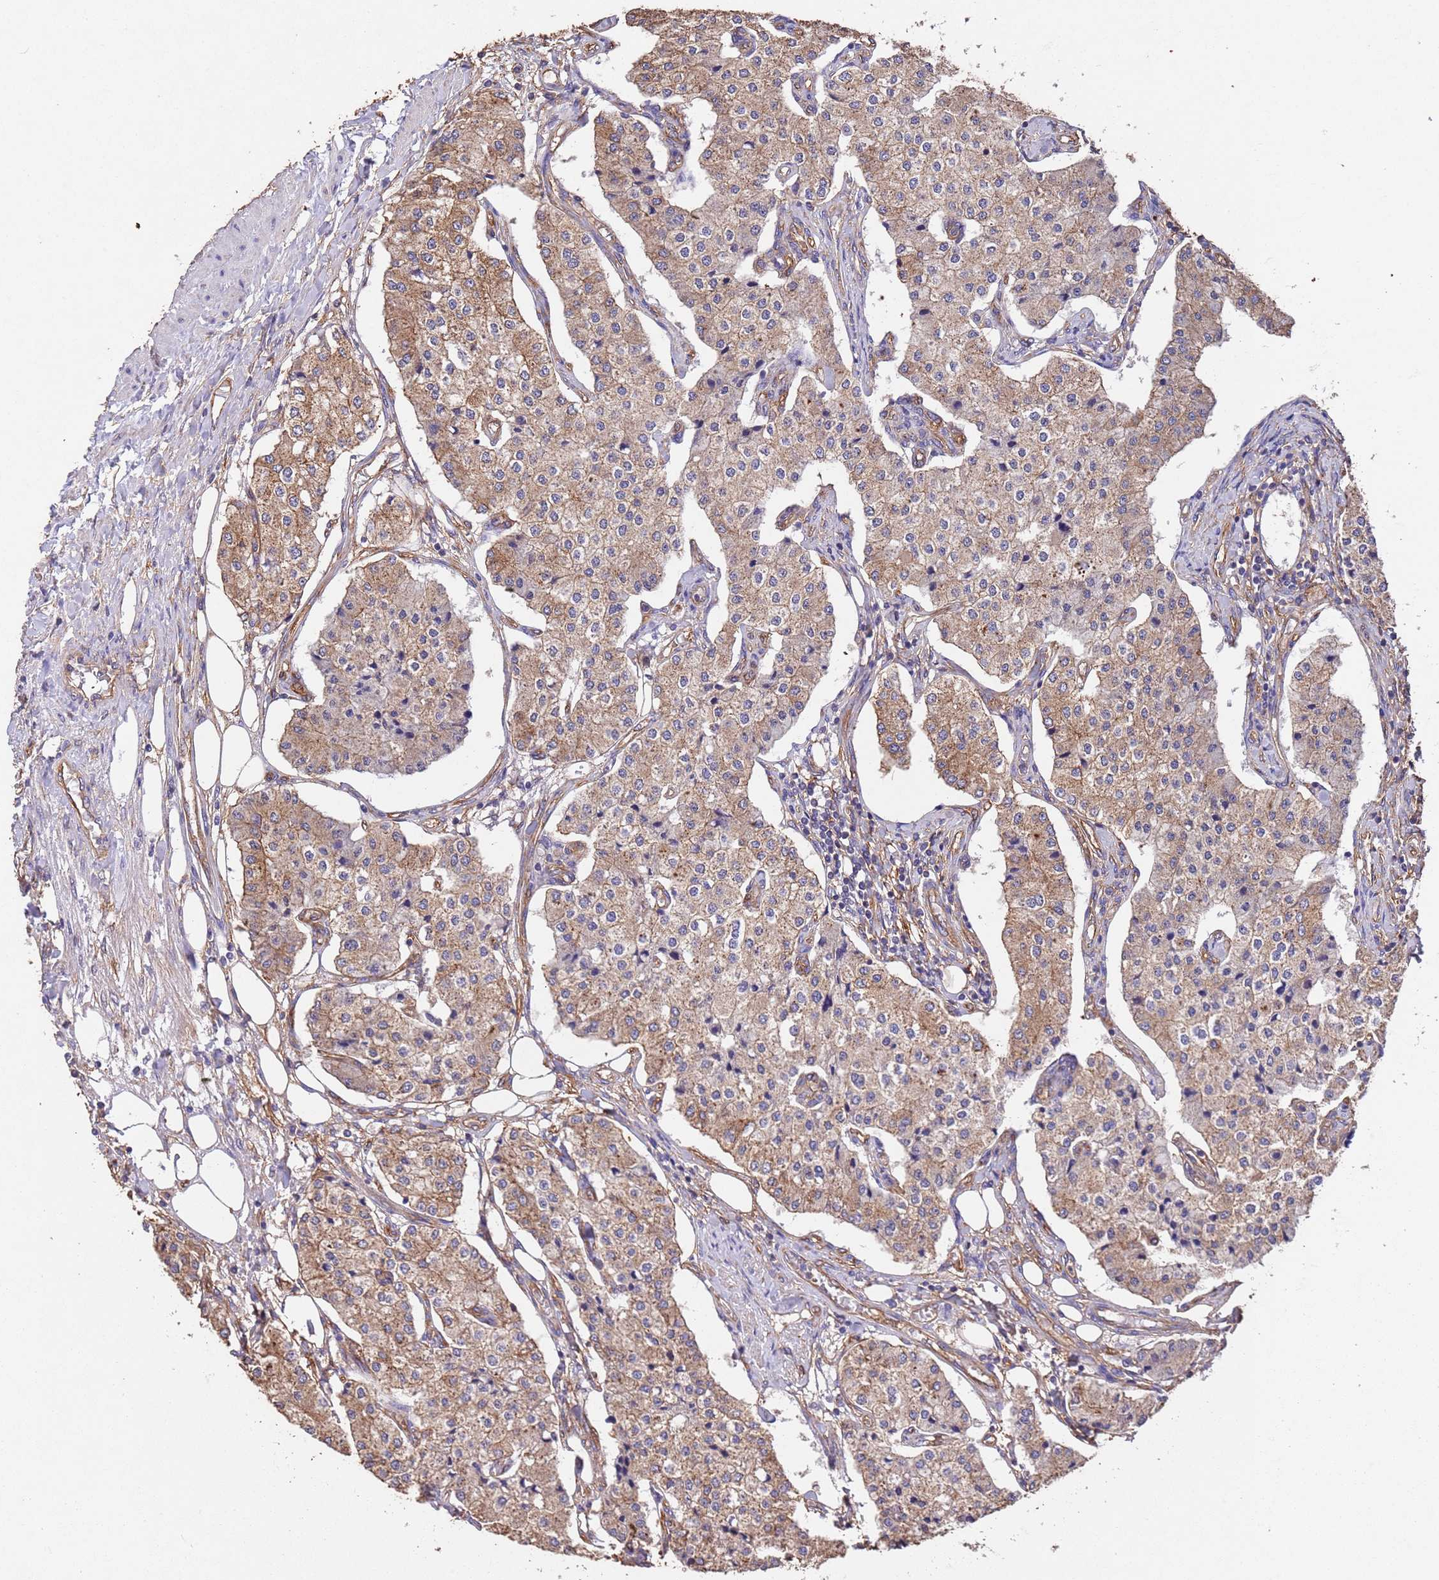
{"staining": {"intensity": "moderate", "quantity": ">75%", "location": "cytoplasmic/membranous"}, "tissue": "carcinoid", "cell_type": "Tumor cells", "image_type": "cancer", "snomed": [{"axis": "morphology", "description": "Carcinoid, malignant, NOS"}, {"axis": "topography", "description": "Colon"}], "caption": "Protein staining of carcinoid tissue shows moderate cytoplasmic/membranous staining in approximately >75% of tumor cells. (DAB = brown stain, brightfield microscopy at high magnification).", "gene": "MTX3", "patient": {"sex": "female", "age": 52}}